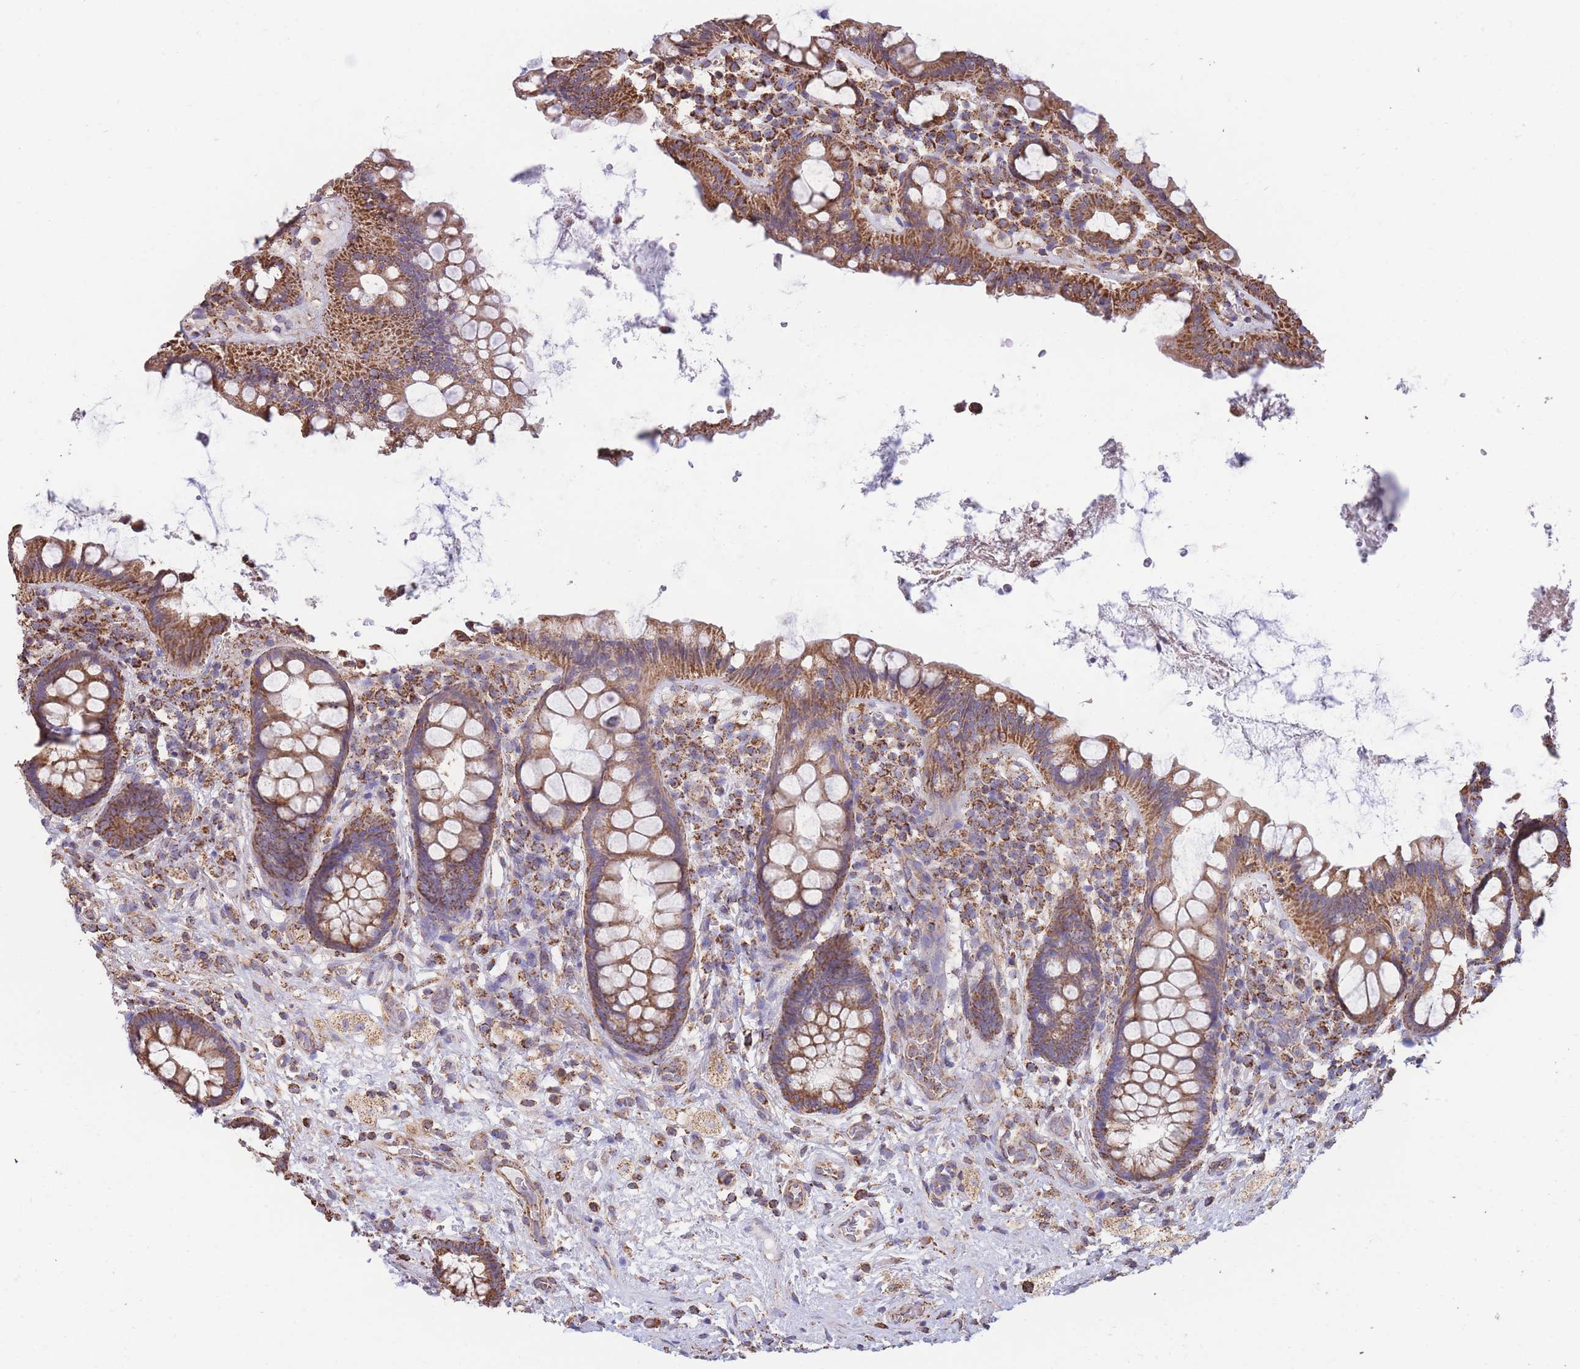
{"staining": {"intensity": "strong", "quantity": ">75%", "location": "cytoplasmic/membranous"}, "tissue": "rectum", "cell_type": "Glandular cells", "image_type": "normal", "snomed": [{"axis": "morphology", "description": "Normal tissue, NOS"}, {"axis": "topography", "description": "Rectum"}, {"axis": "topography", "description": "Peripheral nerve tissue"}], "caption": "Protein analysis of normal rectum demonstrates strong cytoplasmic/membranous staining in about >75% of glandular cells.", "gene": "FKBP8", "patient": {"sex": "female", "age": 69}}